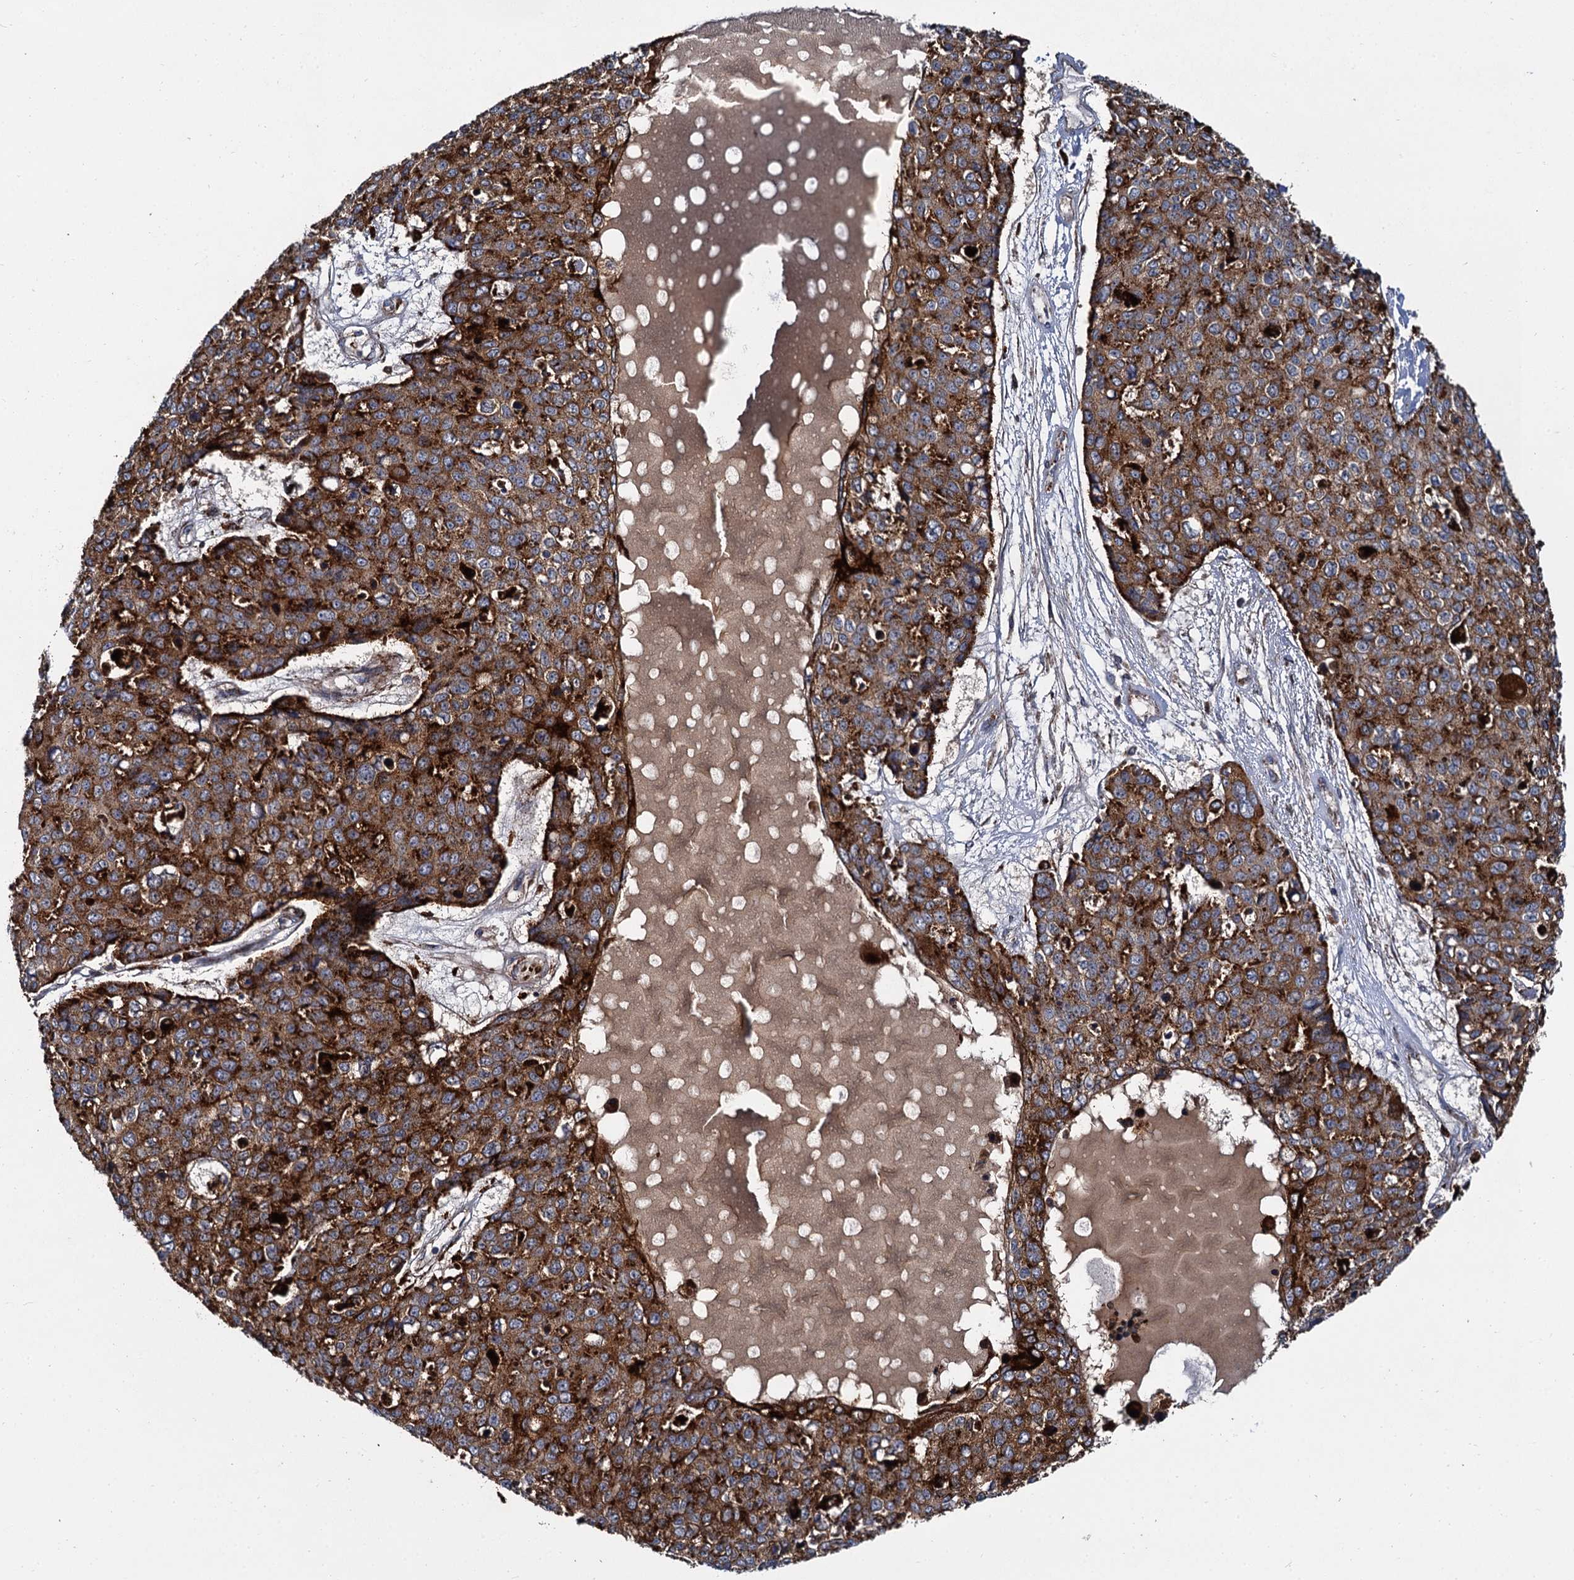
{"staining": {"intensity": "strong", "quantity": ">75%", "location": "cytoplasmic/membranous"}, "tissue": "skin cancer", "cell_type": "Tumor cells", "image_type": "cancer", "snomed": [{"axis": "morphology", "description": "Squamous cell carcinoma, NOS"}, {"axis": "topography", "description": "Skin"}], "caption": "The histopathology image reveals a brown stain indicating the presence of a protein in the cytoplasmic/membranous of tumor cells in skin squamous cell carcinoma.", "gene": "GBA1", "patient": {"sex": "female", "age": 44}}